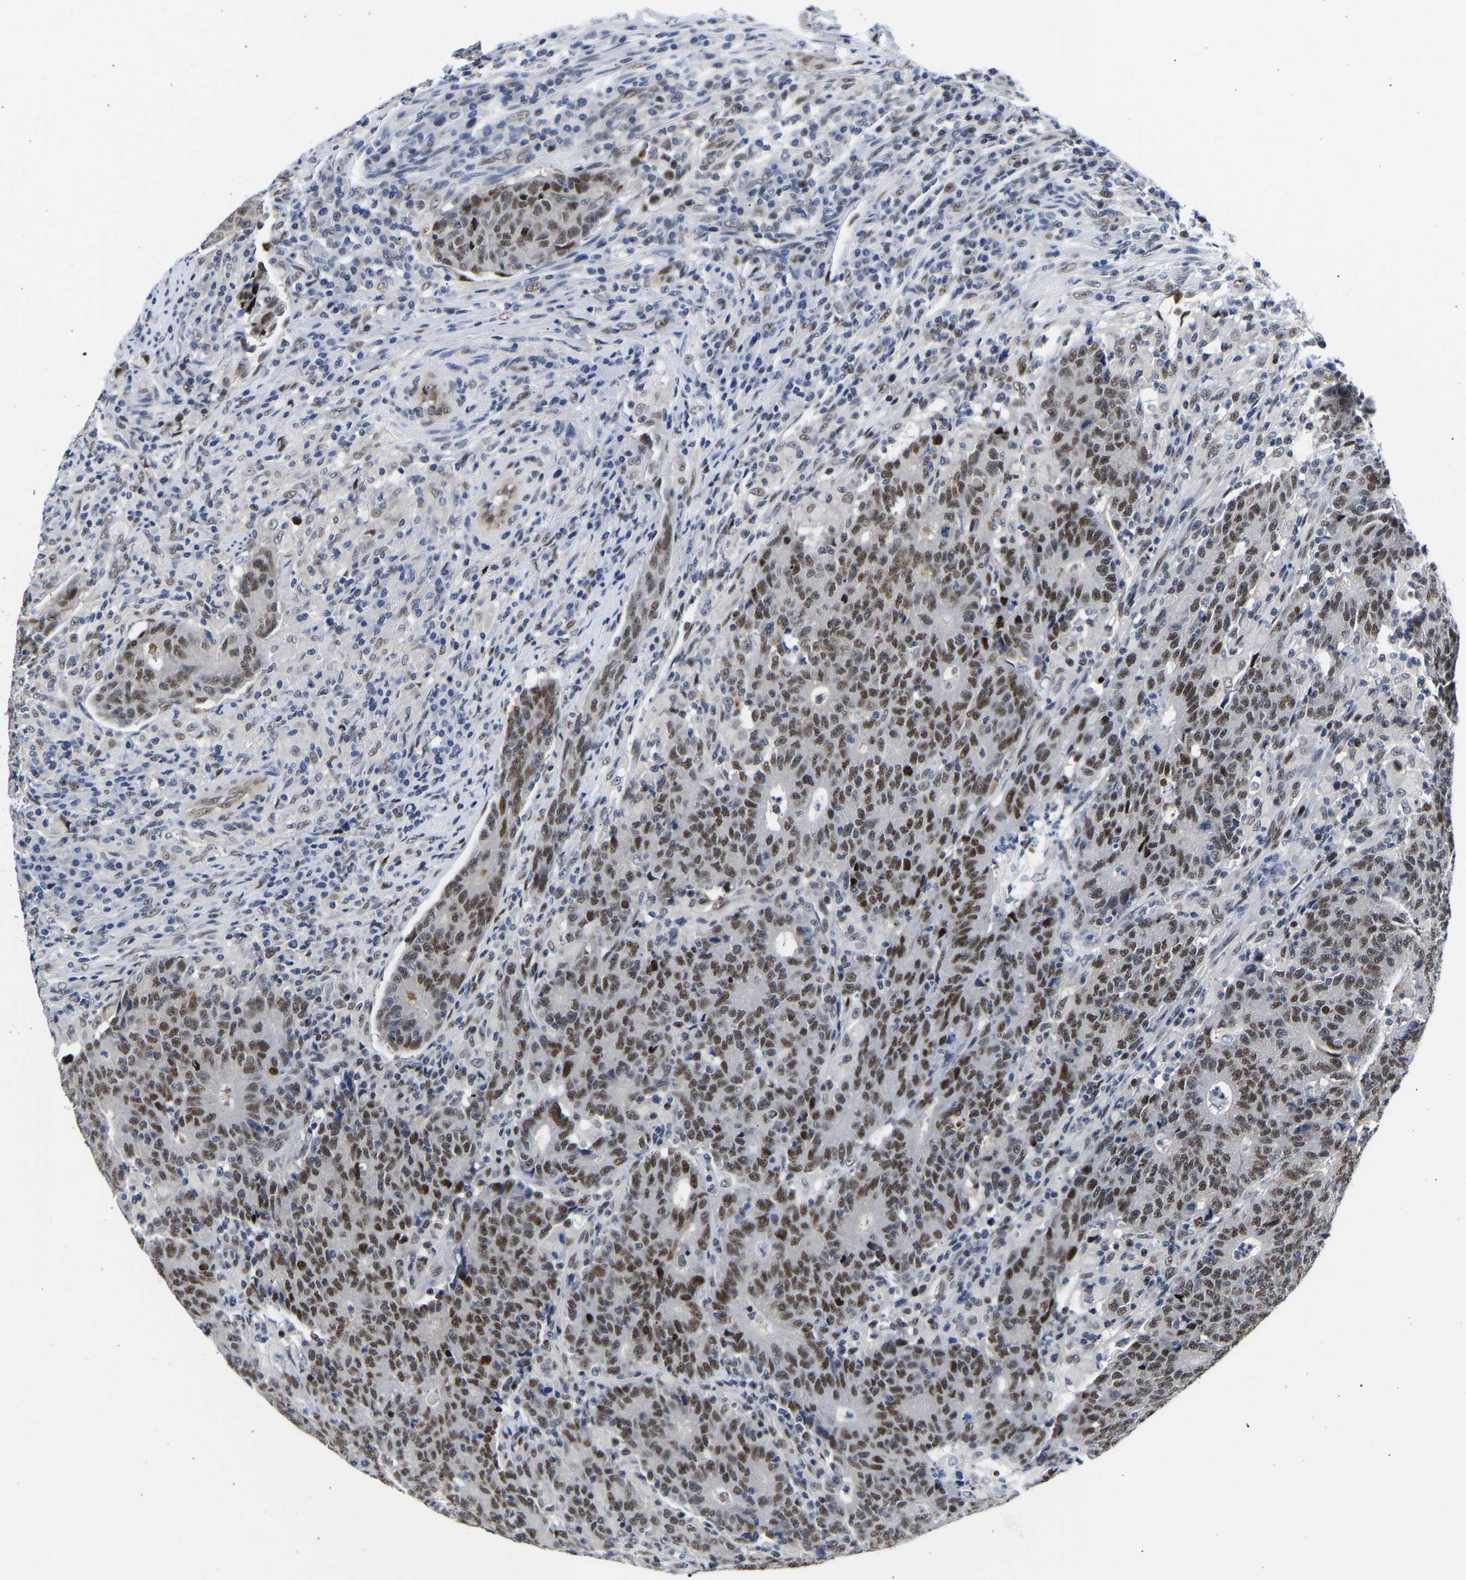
{"staining": {"intensity": "moderate", "quantity": "25%-75%", "location": "nuclear"}, "tissue": "colorectal cancer", "cell_type": "Tumor cells", "image_type": "cancer", "snomed": [{"axis": "morphology", "description": "Normal tissue, NOS"}, {"axis": "morphology", "description": "Adenocarcinoma, NOS"}, {"axis": "topography", "description": "Colon"}], "caption": "An image of colorectal adenocarcinoma stained for a protein reveals moderate nuclear brown staining in tumor cells. The staining is performed using DAB (3,3'-diaminobenzidine) brown chromogen to label protein expression. The nuclei are counter-stained blue using hematoxylin.", "gene": "PTRHD1", "patient": {"sex": "female", "age": 75}}